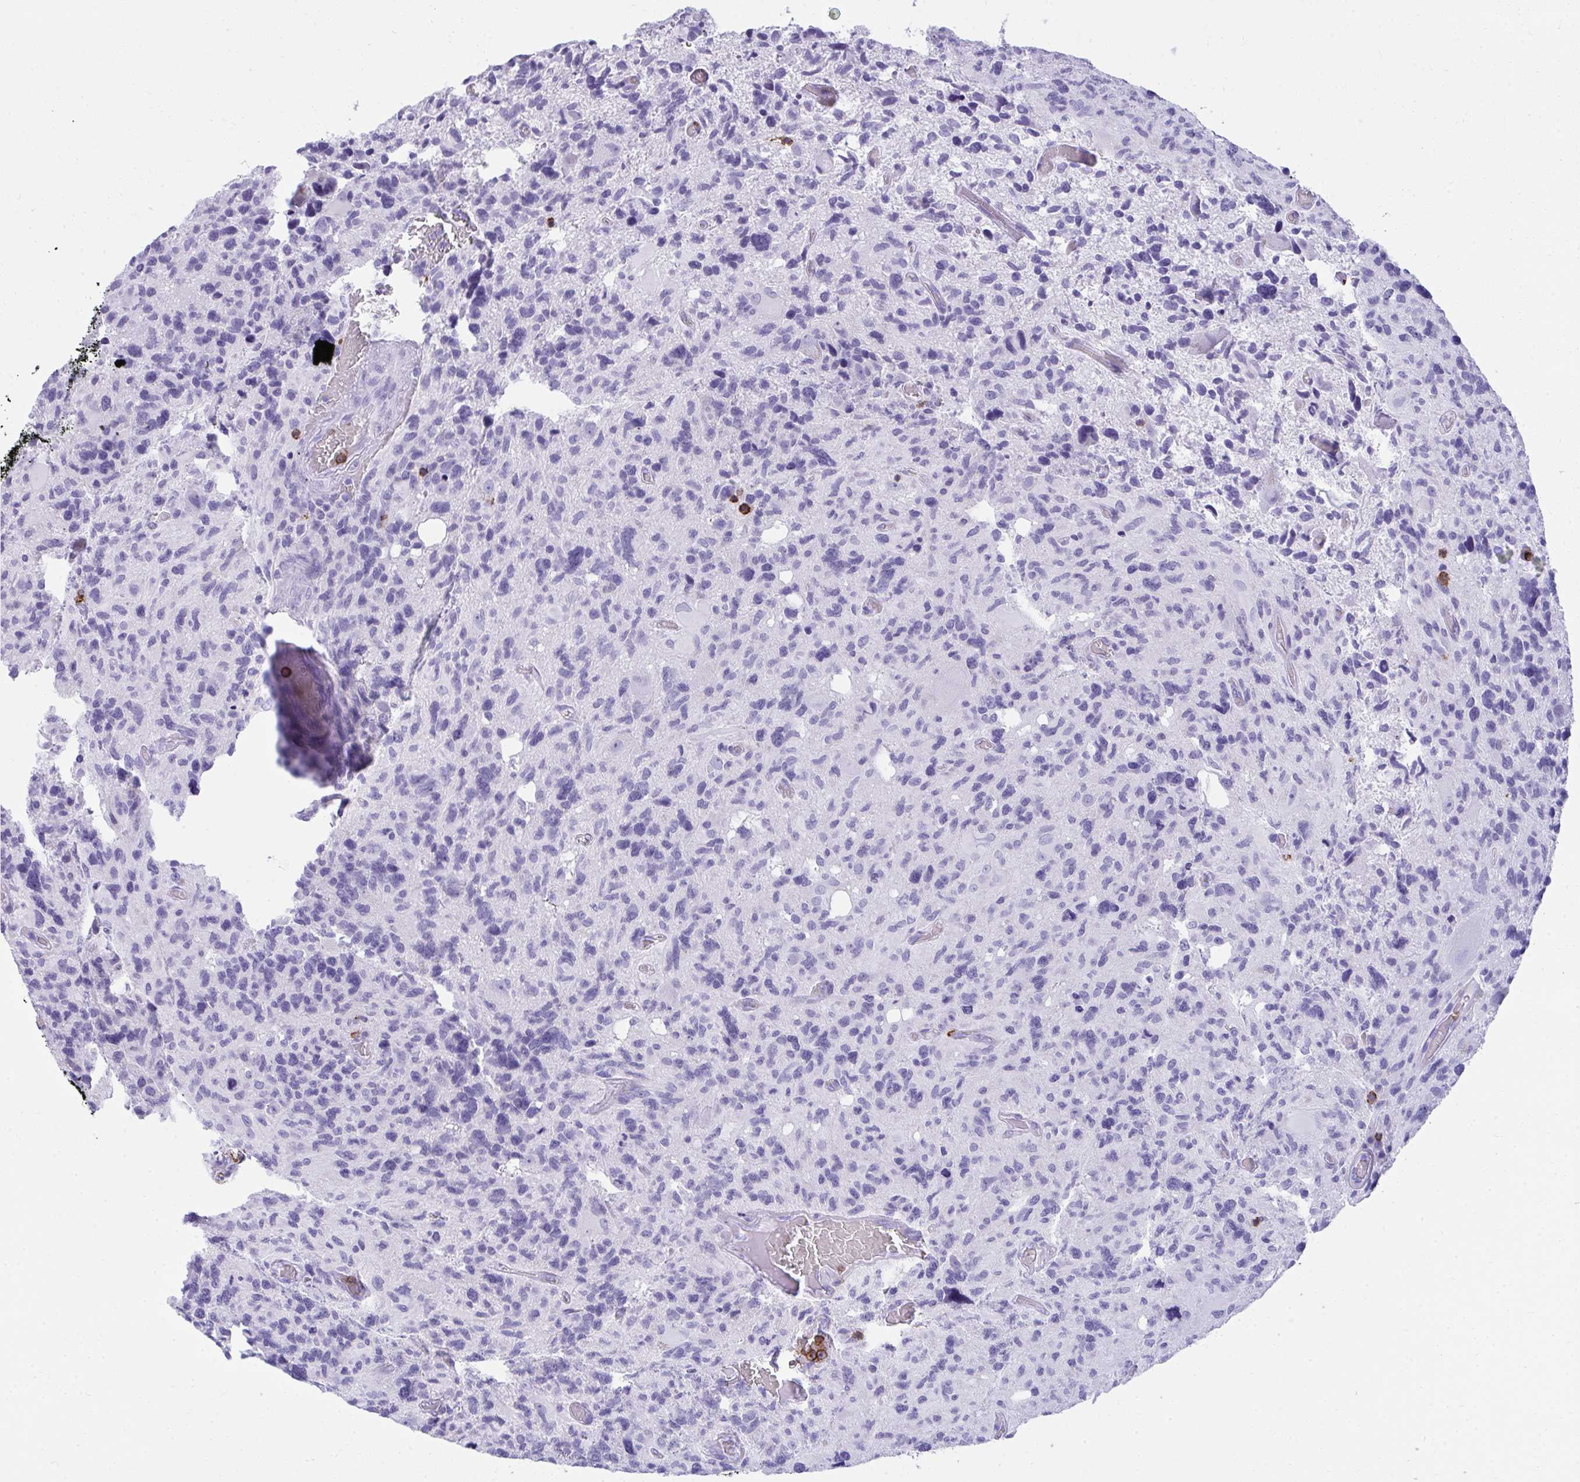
{"staining": {"intensity": "negative", "quantity": "none", "location": "none"}, "tissue": "glioma", "cell_type": "Tumor cells", "image_type": "cancer", "snomed": [{"axis": "morphology", "description": "Glioma, malignant, High grade"}, {"axis": "topography", "description": "Brain"}], "caption": "A photomicrograph of glioma stained for a protein reveals no brown staining in tumor cells.", "gene": "SPN", "patient": {"sex": "male", "age": 49}}